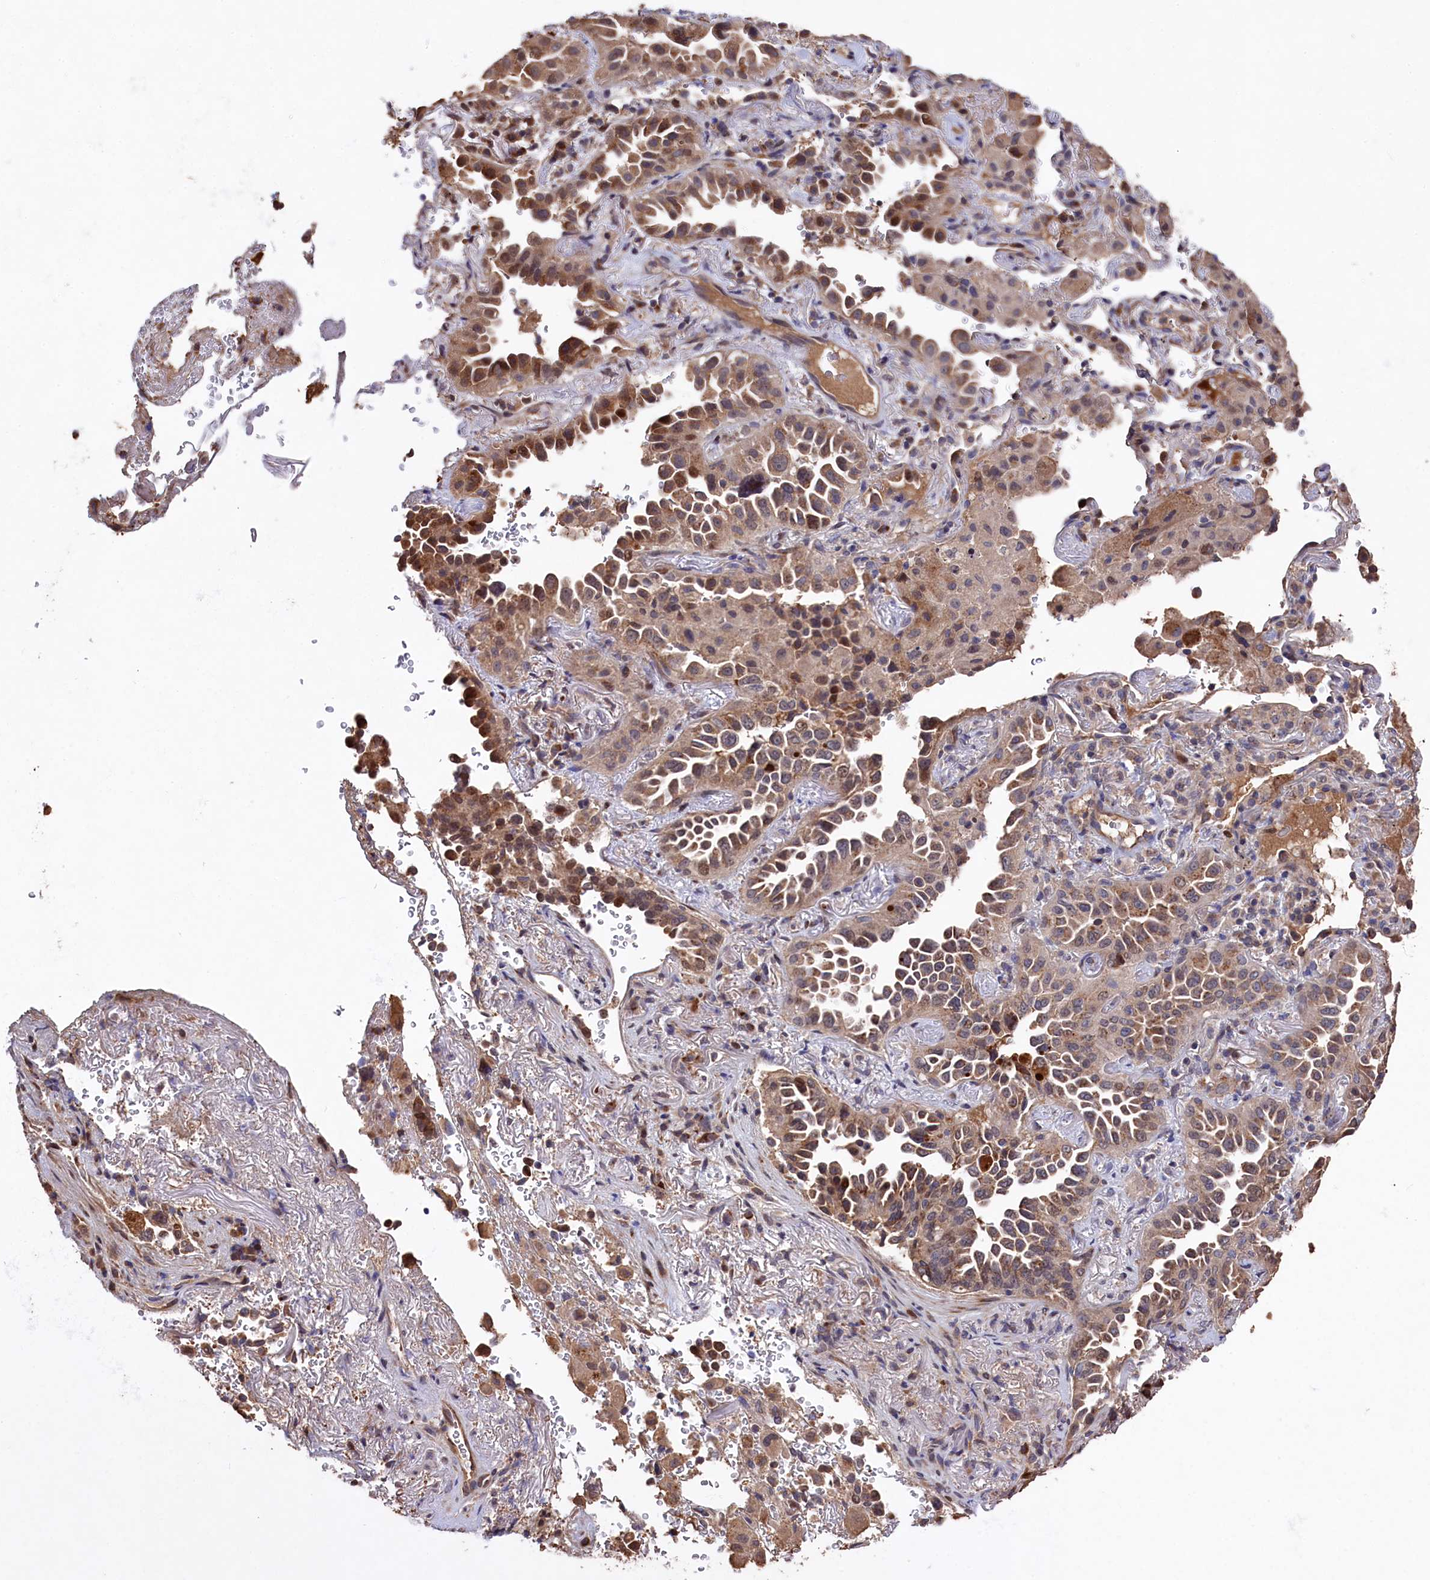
{"staining": {"intensity": "moderate", "quantity": ">75%", "location": "cytoplasmic/membranous,nuclear"}, "tissue": "lung cancer", "cell_type": "Tumor cells", "image_type": "cancer", "snomed": [{"axis": "morphology", "description": "Adenocarcinoma, NOS"}, {"axis": "topography", "description": "Lung"}], "caption": "High-power microscopy captured an immunohistochemistry (IHC) histopathology image of lung cancer (adenocarcinoma), revealing moderate cytoplasmic/membranous and nuclear staining in about >75% of tumor cells. (DAB (3,3'-diaminobenzidine) IHC, brown staining for protein, blue staining for nuclei).", "gene": "NAA60", "patient": {"sex": "female", "age": 69}}